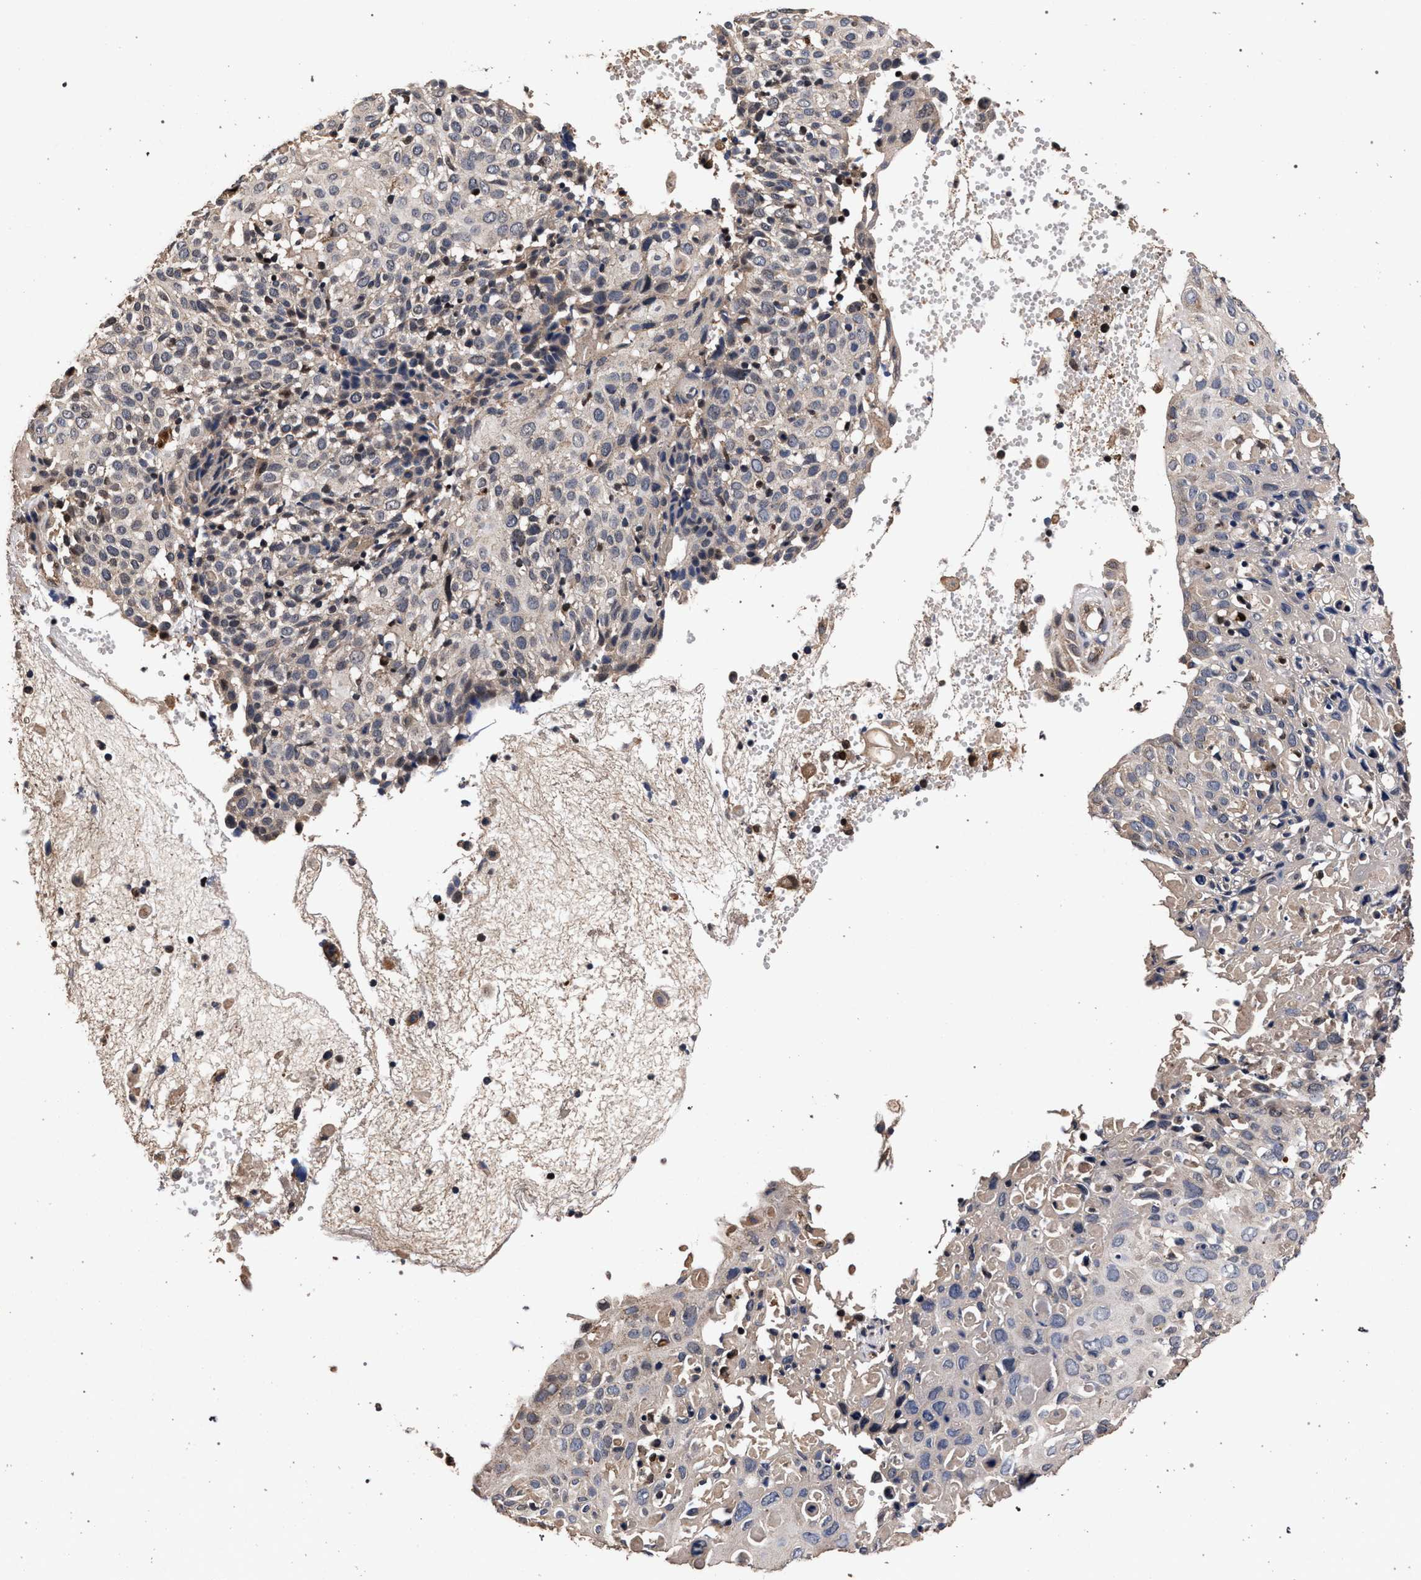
{"staining": {"intensity": "weak", "quantity": "<25%", "location": "cytoplasmic/membranous"}, "tissue": "cervical cancer", "cell_type": "Tumor cells", "image_type": "cancer", "snomed": [{"axis": "morphology", "description": "Squamous cell carcinoma, NOS"}, {"axis": "topography", "description": "Cervix"}], "caption": "High power microscopy micrograph of an IHC histopathology image of cervical cancer (squamous cell carcinoma), revealing no significant staining in tumor cells.", "gene": "ACOX1", "patient": {"sex": "female", "age": 74}}